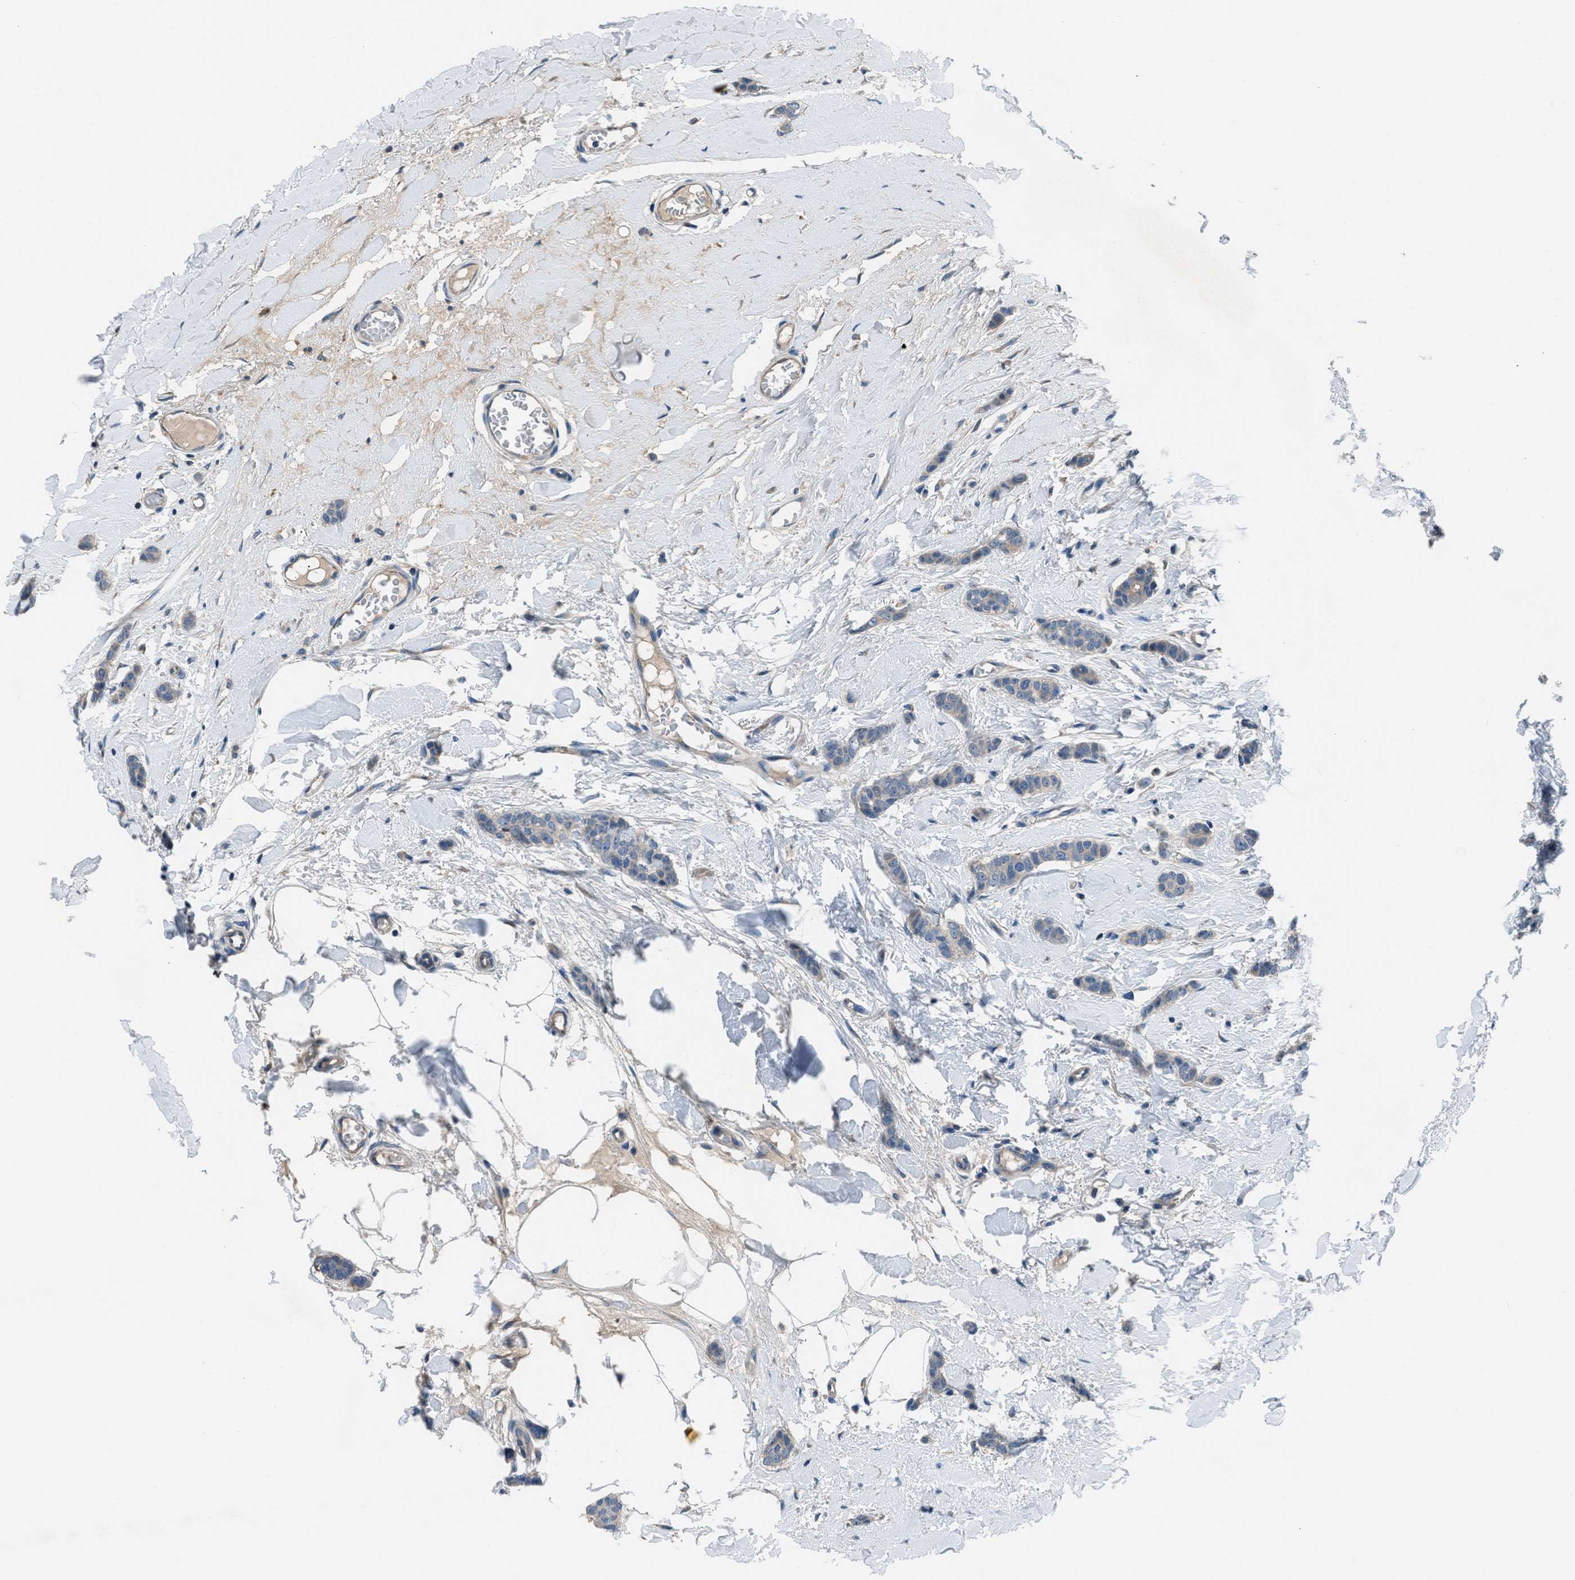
{"staining": {"intensity": "weak", "quantity": "<25%", "location": "cytoplasmic/membranous"}, "tissue": "breast cancer", "cell_type": "Tumor cells", "image_type": "cancer", "snomed": [{"axis": "morphology", "description": "Lobular carcinoma"}, {"axis": "topography", "description": "Skin"}, {"axis": "topography", "description": "Breast"}], "caption": "The IHC micrograph has no significant staining in tumor cells of lobular carcinoma (breast) tissue.", "gene": "SLC38A6", "patient": {"sex": "female", "age": 46}}